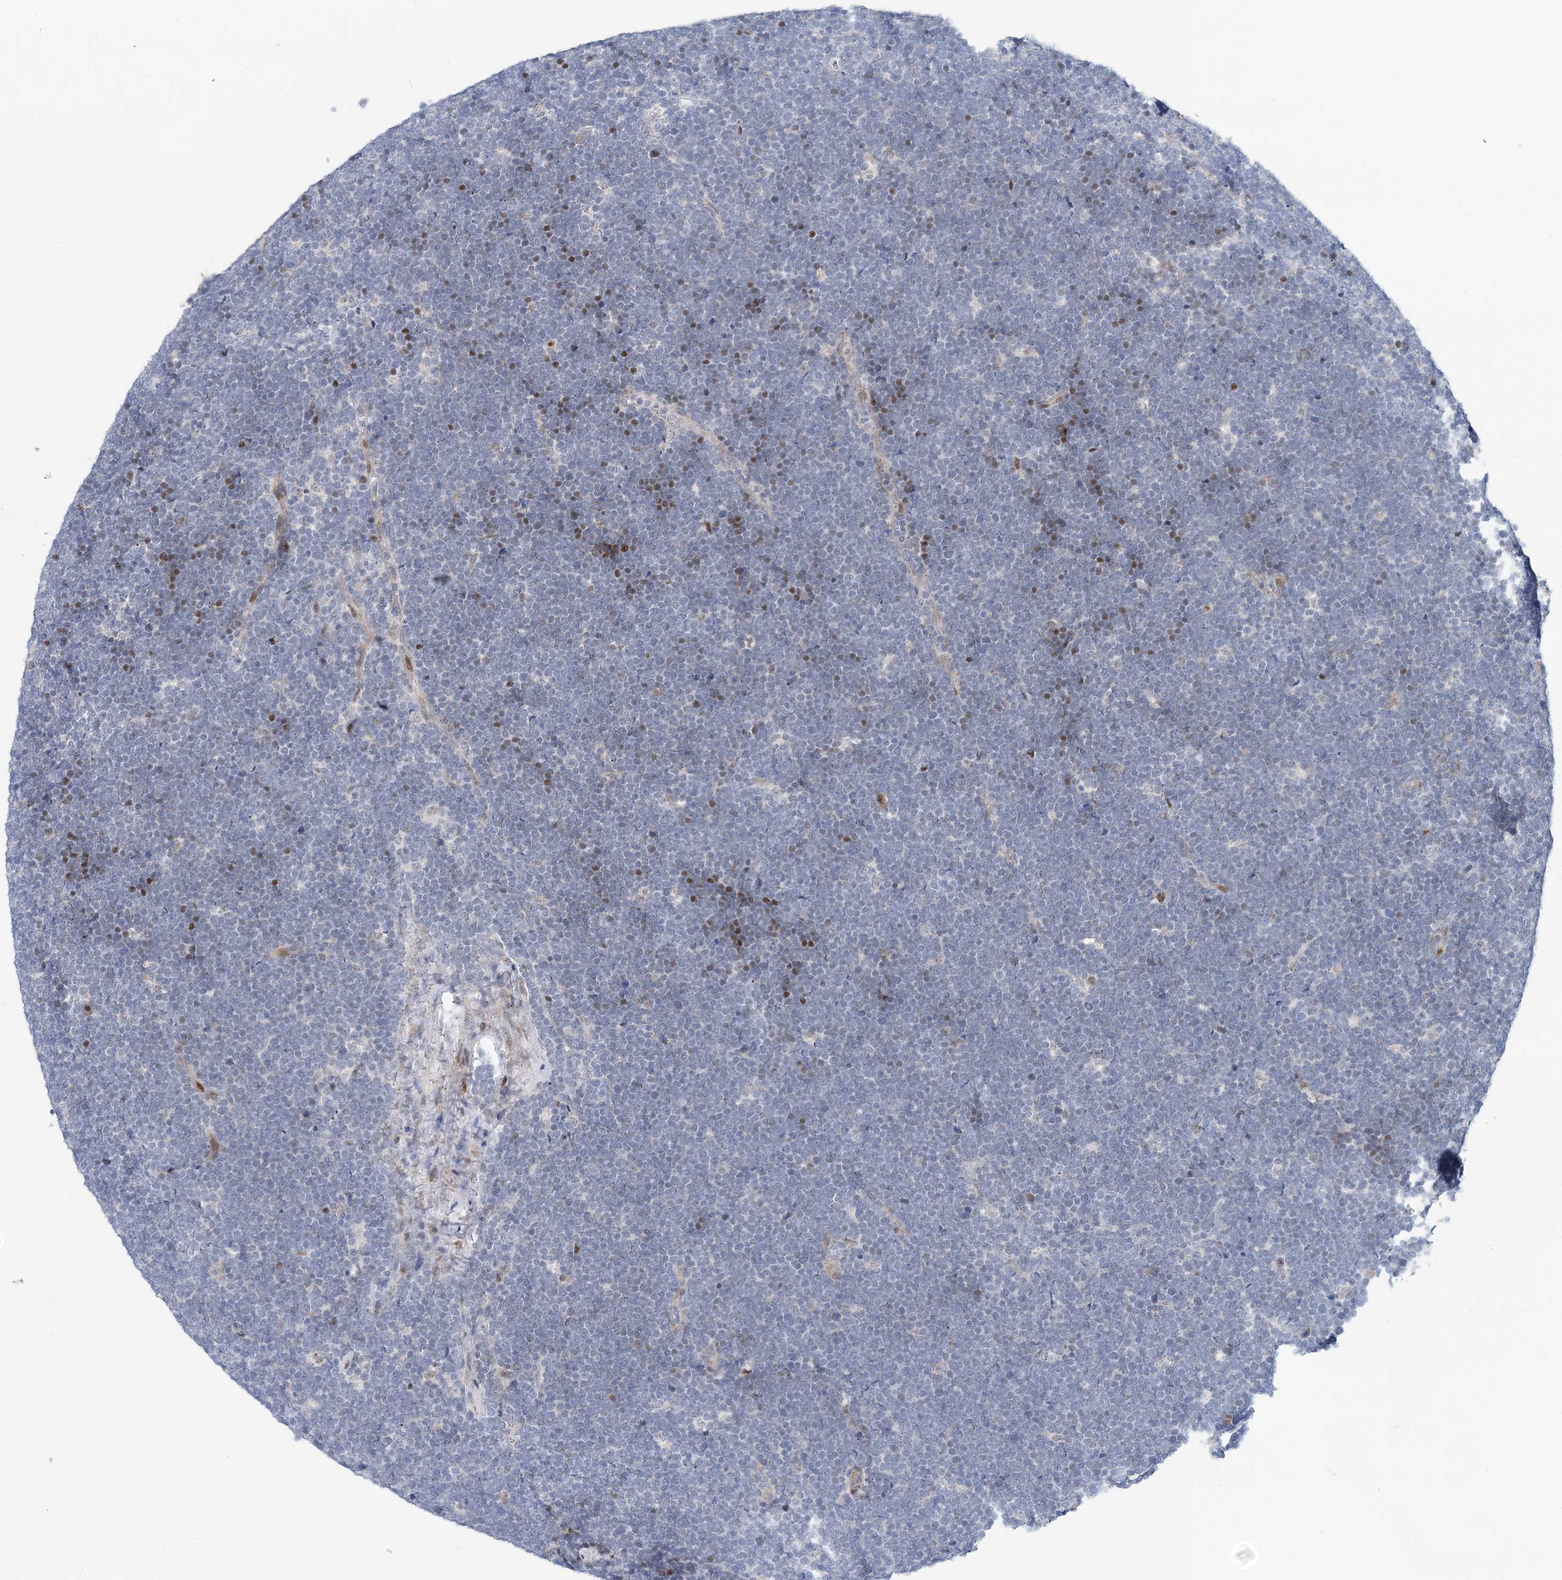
{"staining": {"intensity": "moderate", "quantity": "<25%", "location": "nuclear"}, "tissue": "lymphoma", "cell_type": "Tumor cells", "image_type": "cancer", "snomed": [{"axis": "morphology", "description": "Malignant lymphoma, non-Hodgkin's type, High grade"}, {"axis": "topography", "description": "Lymph node"}], "caption": "Lymphoma stained with a brown dye demonstrates moderate nuclear positive staining in approximately <25% of tumor cells.", "gene": "CAMTA1", "patient": {"sex": "male", "age": 13}}